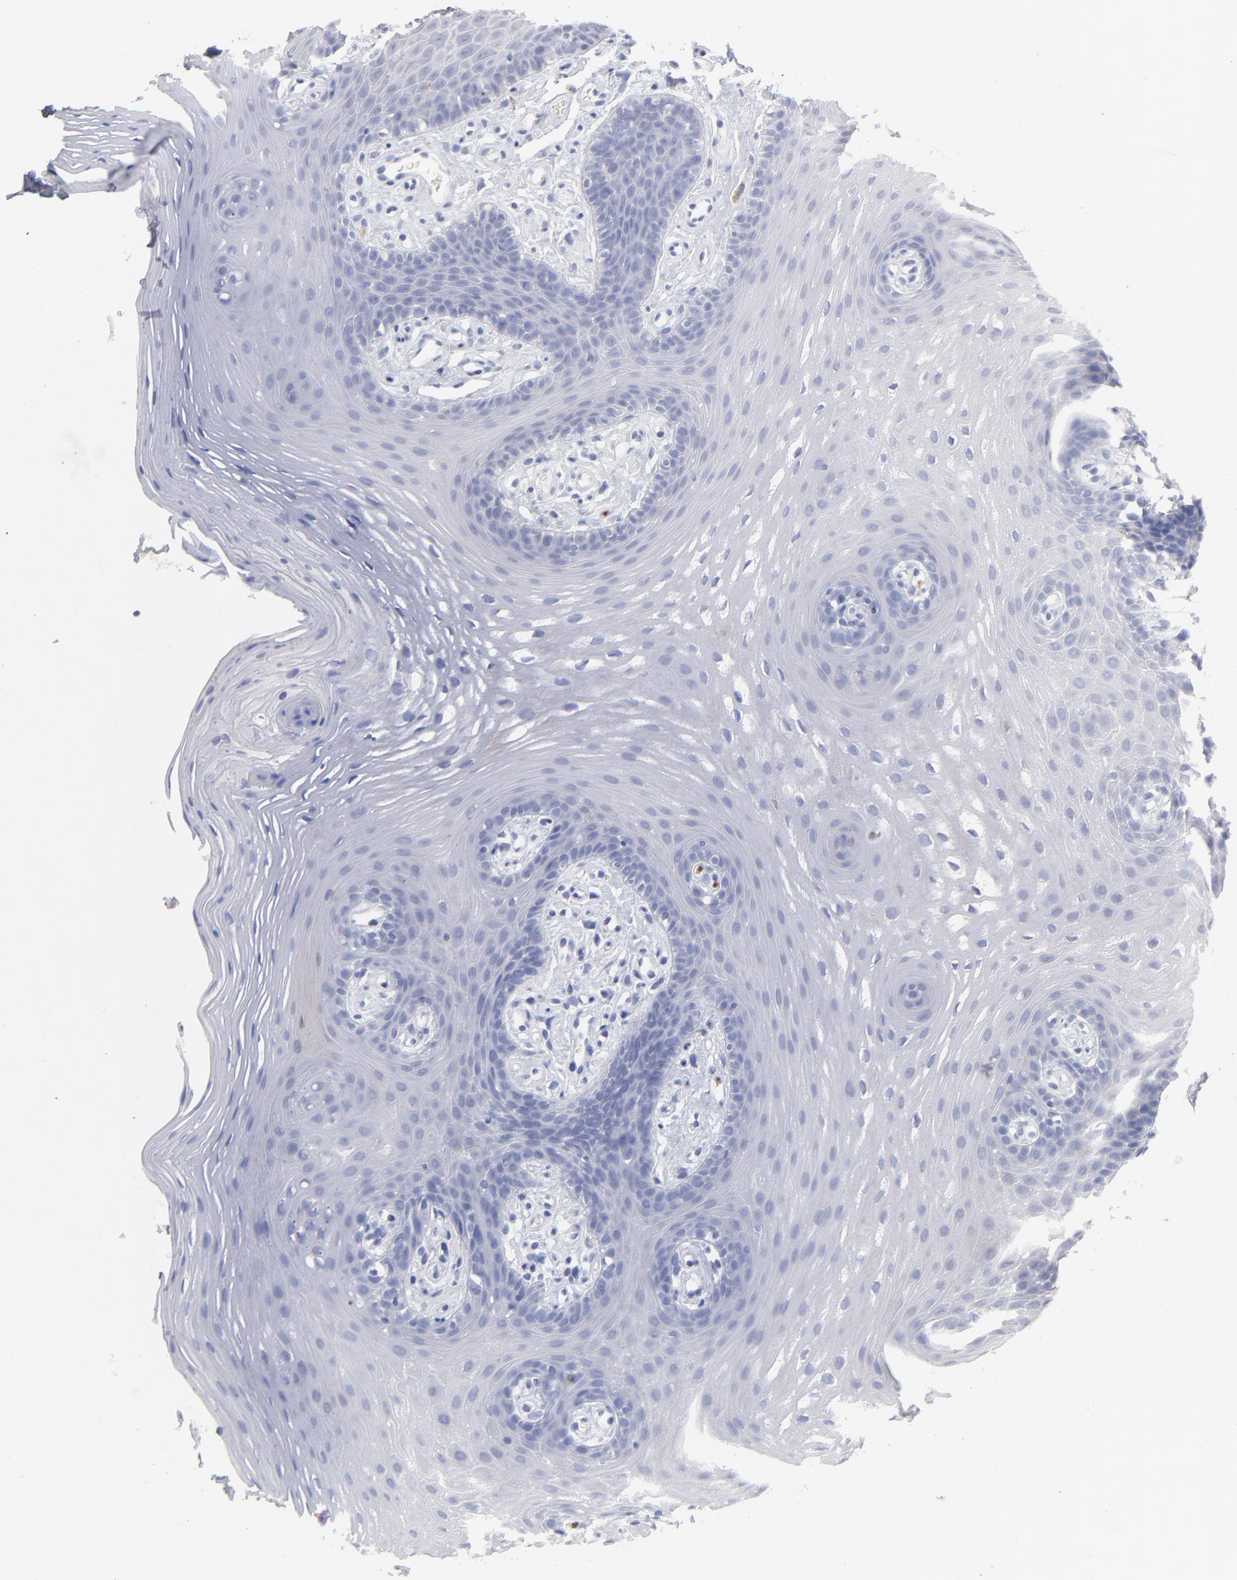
{"staining": {"intensity": "negative", "quantity": "none", "location": "none"}, "tissue": "oral mucosa", "cell_type": "Squamous epithelial cells", "image_type": "normal", "snomed": [{"axis": "morphology", "description": "Normal tissue, NOS"}, {"axis": "topography", "description": "Oral tissue"}], "caption": "High power microscopy image of an immunohistochemistry photomicrograph of unremarkable oral mucosa, revealing no significant positivity in squamous epithelial cells.", "gene": "ARG1", "patient": {"sex": "male", "age": 62}}